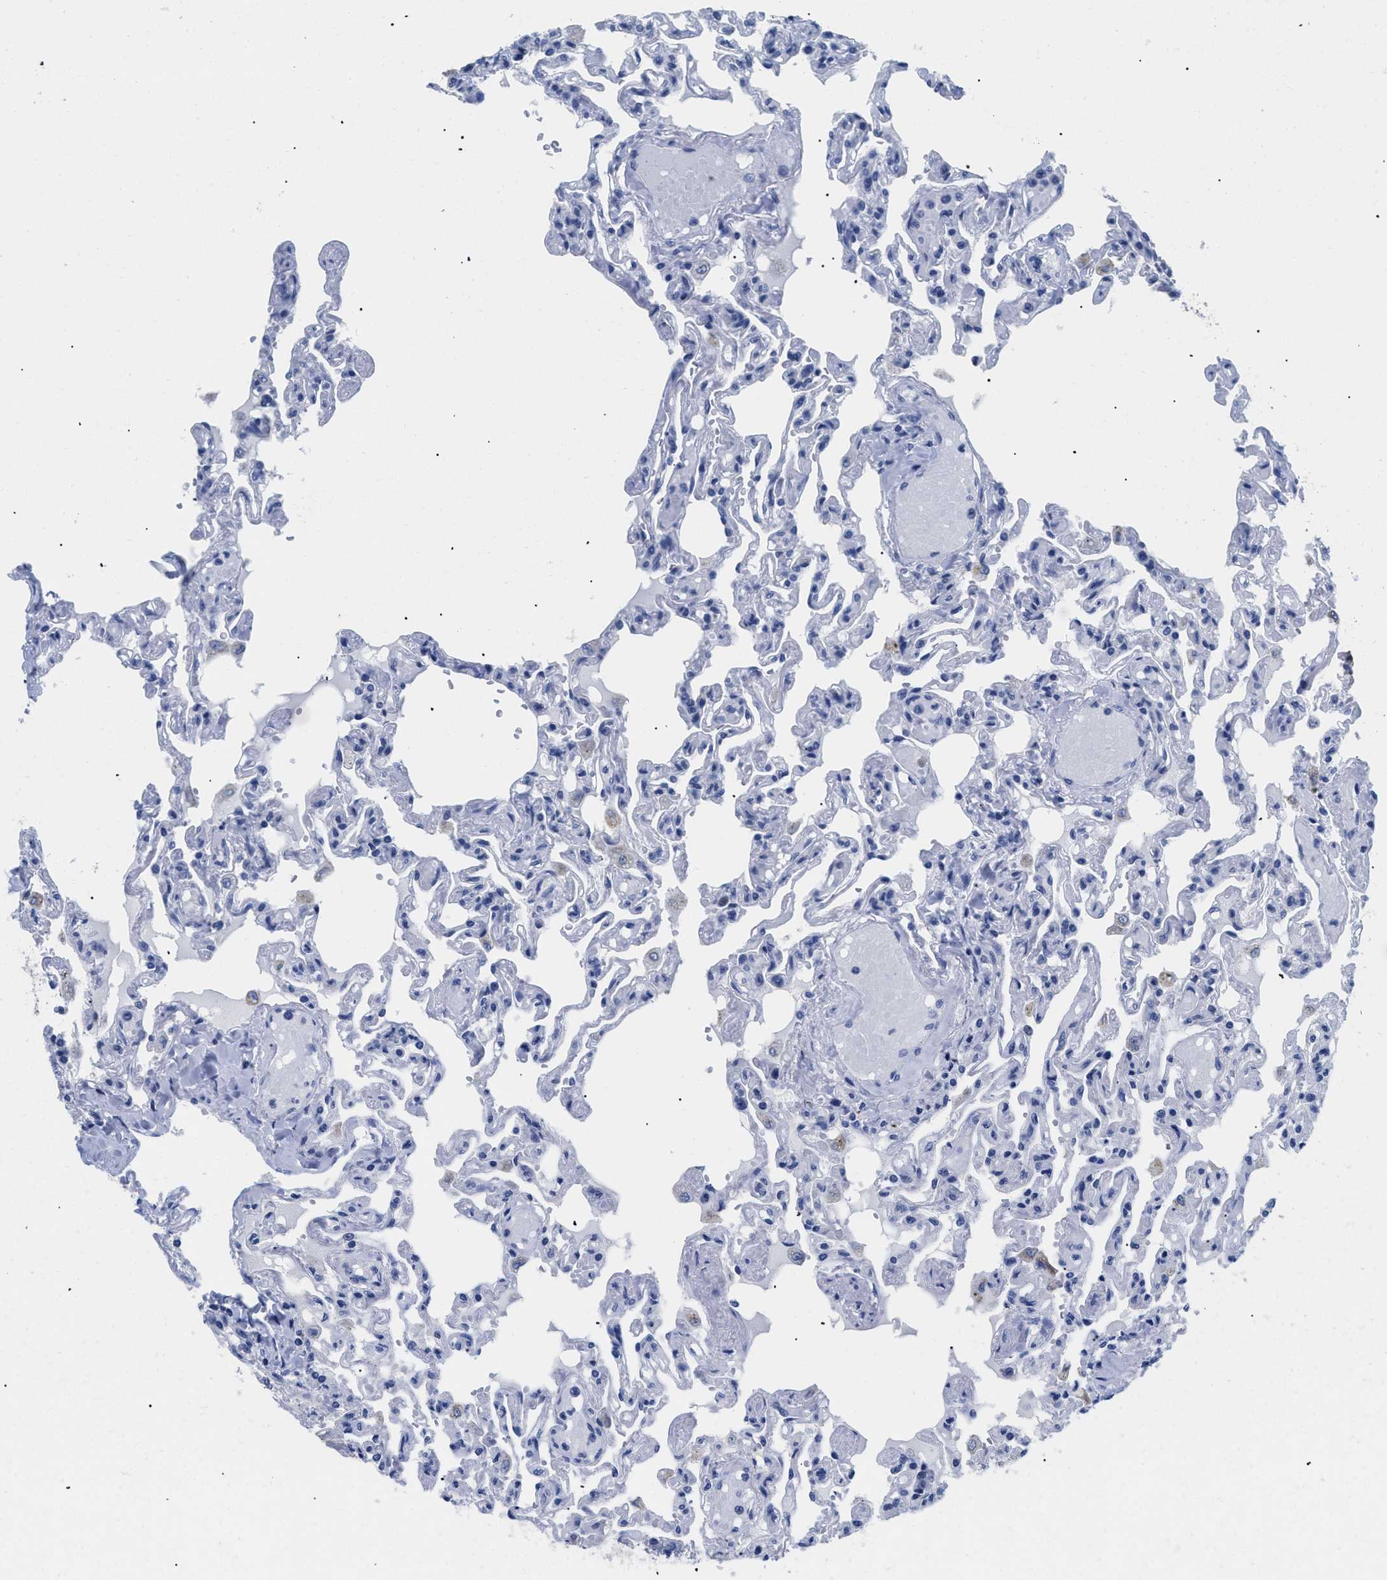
{"staining": {"intensity": "negative", "quantity": "none", "location": "none"}, "tissue": "lung", "cell_type": "Alveolar cells", "image_type": "normal", "snomed": [{"axis": "morphology", "description": "Normal tissue, NOS"}, {"axis": "topography", "description": "Lung"}], "caption": "Immunohistochemical staining of benign human lung displays no significant positivity in alveolar cells. (Brightfield microscopy of DAB (3,3'-diaminobenzidine) IHC at high magnification).", "gene": "APOBEC2", "patient": {"sex": "male", "age": 21}}